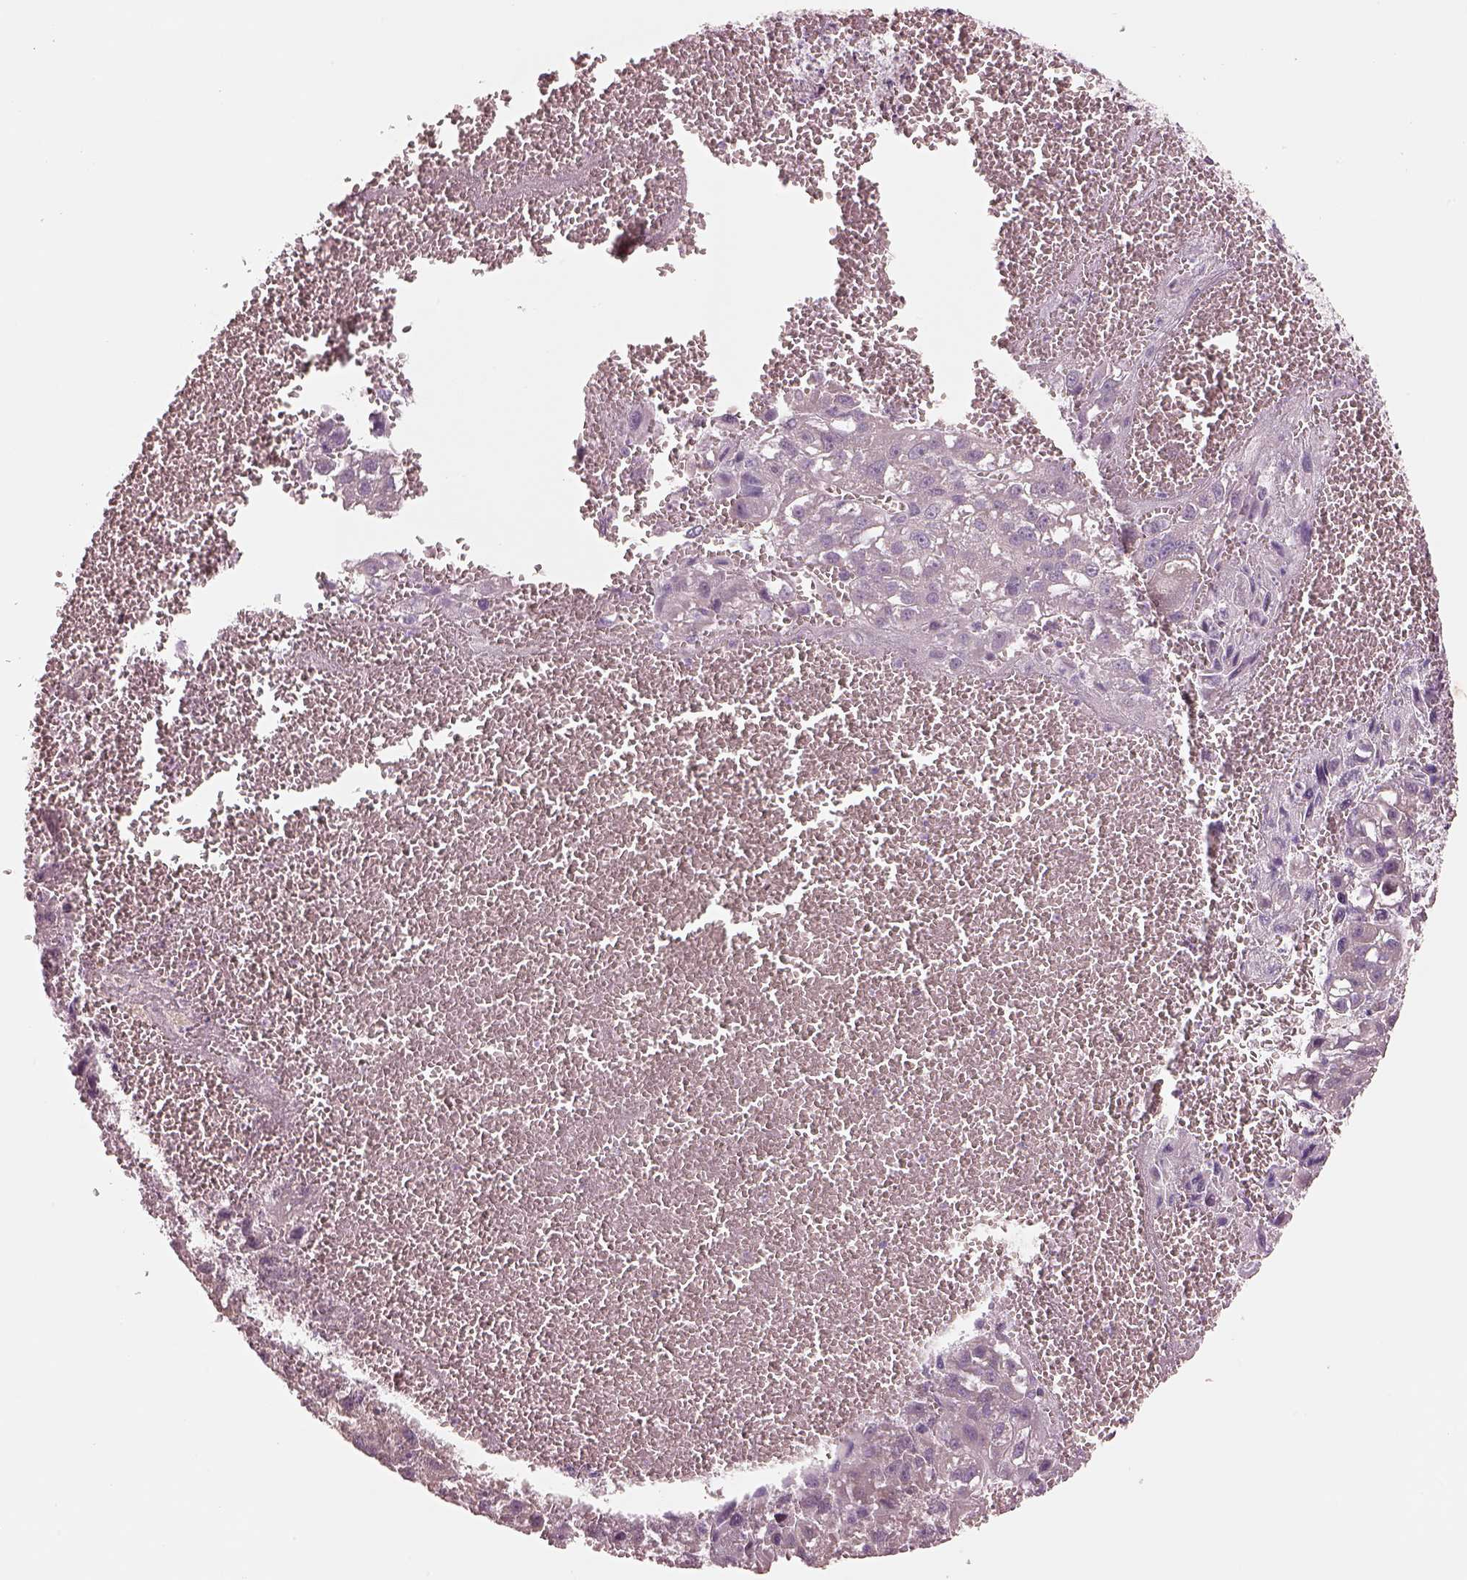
{"staining": {"intensity": "negative", "quantity": "none", "location": "none"}, "tissue": "liver cancer", "cell_type": "Tumor cells", "image_type": "cancer", "snomed": [{"axis": "morphology", "description": "Carcinoma, Hepatocellular, NOS"}, {"axis": "topography", "description": "Liver"}], "caption": "IHC image of neoplastic tissue: human hepatocellular carcinoma (liver) stained with DAB (3,3'-diaminobenzidine) displays no significant protein positivity in tumor cells.", "gene": "EGR4", "patient": {"sex": "female", "age": 70}}